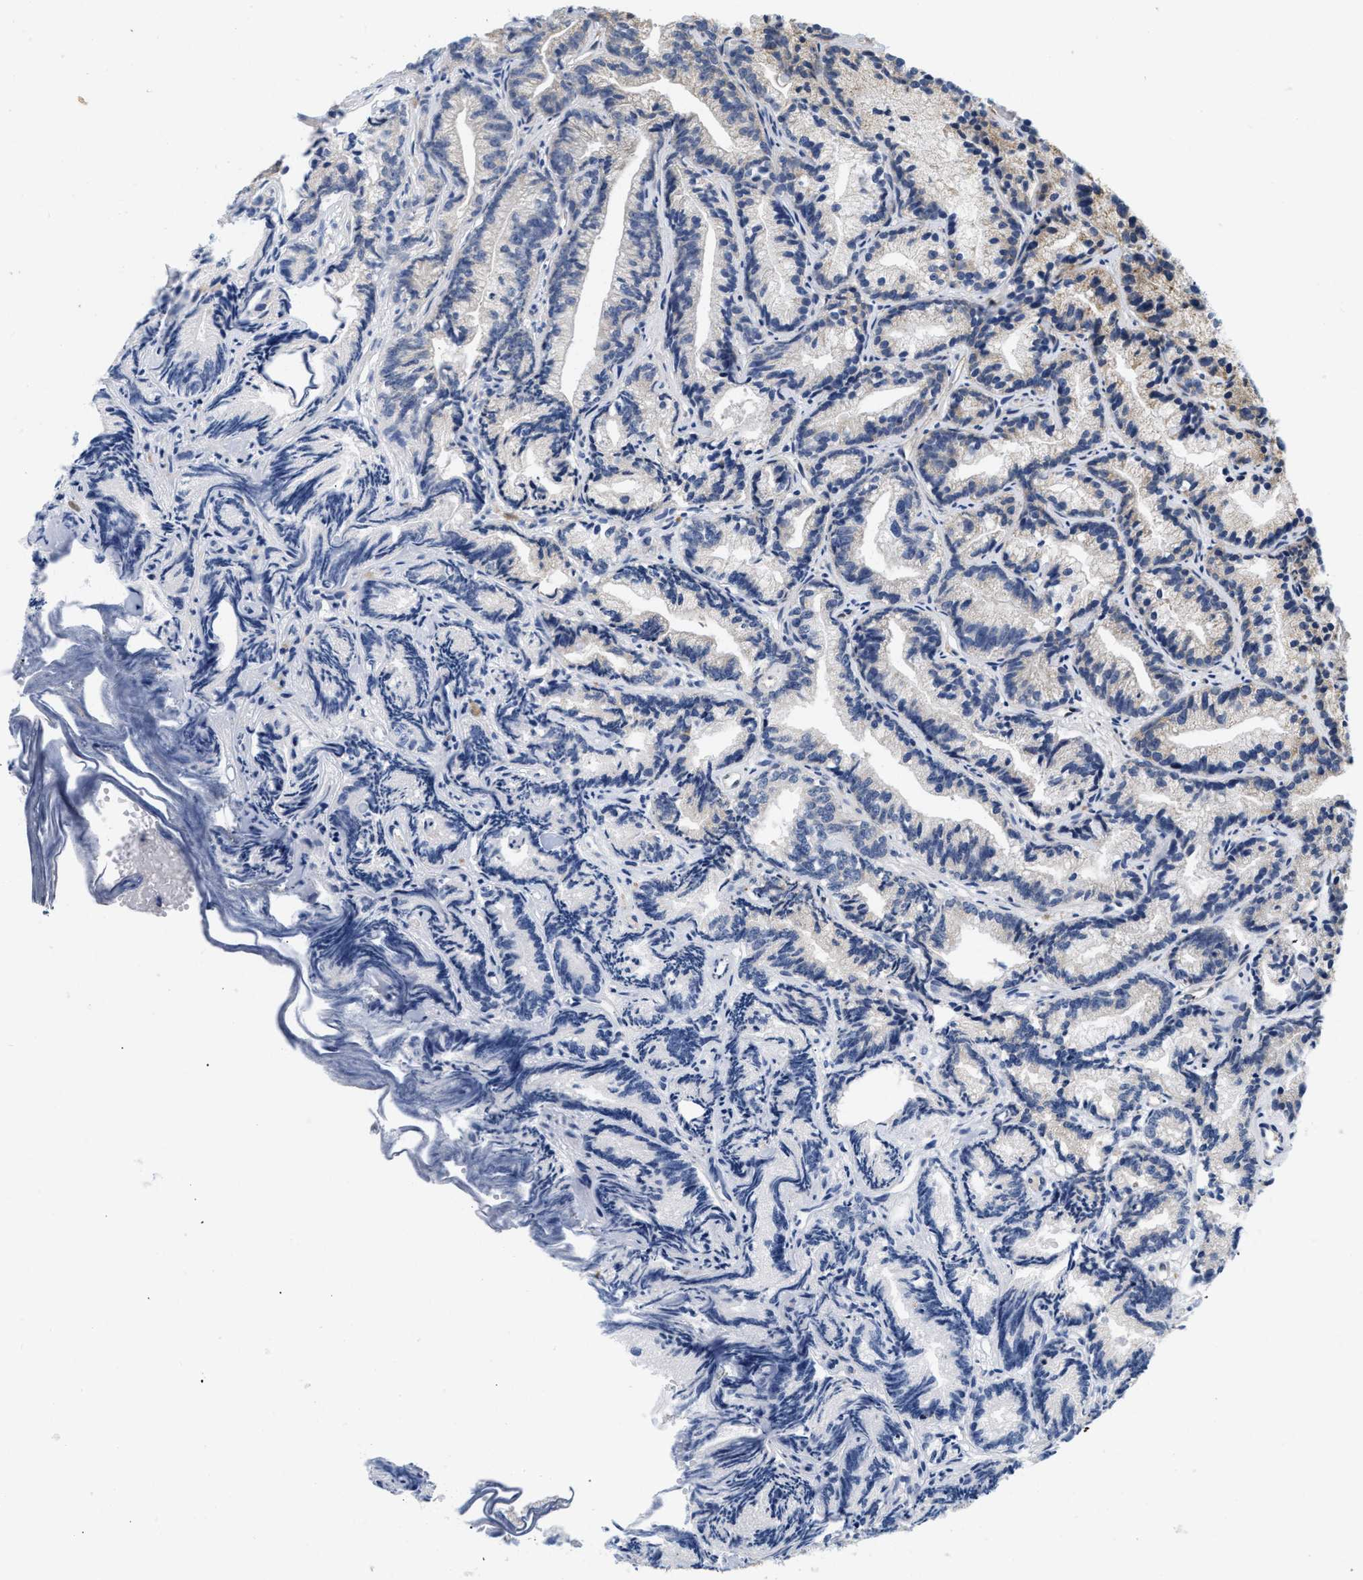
{"staining": {"intensity": "weak", "quantity": "<25%", "location": "cytoplasmic/membranous"}, "tissue": "prostate cancer", "cell_type": "Tumor cells", "image_type": "cancer", "snomed": [{"axis": "morphology", "description": "Adenocarcinoma, Low grade"}, {"axis": "topography", "description": "Prostate"}], "caption": "Tumor cells show no significant expression in prostate cancer.", "gene": "PDP1", "patient": {"sex": "male", "age": 89}}